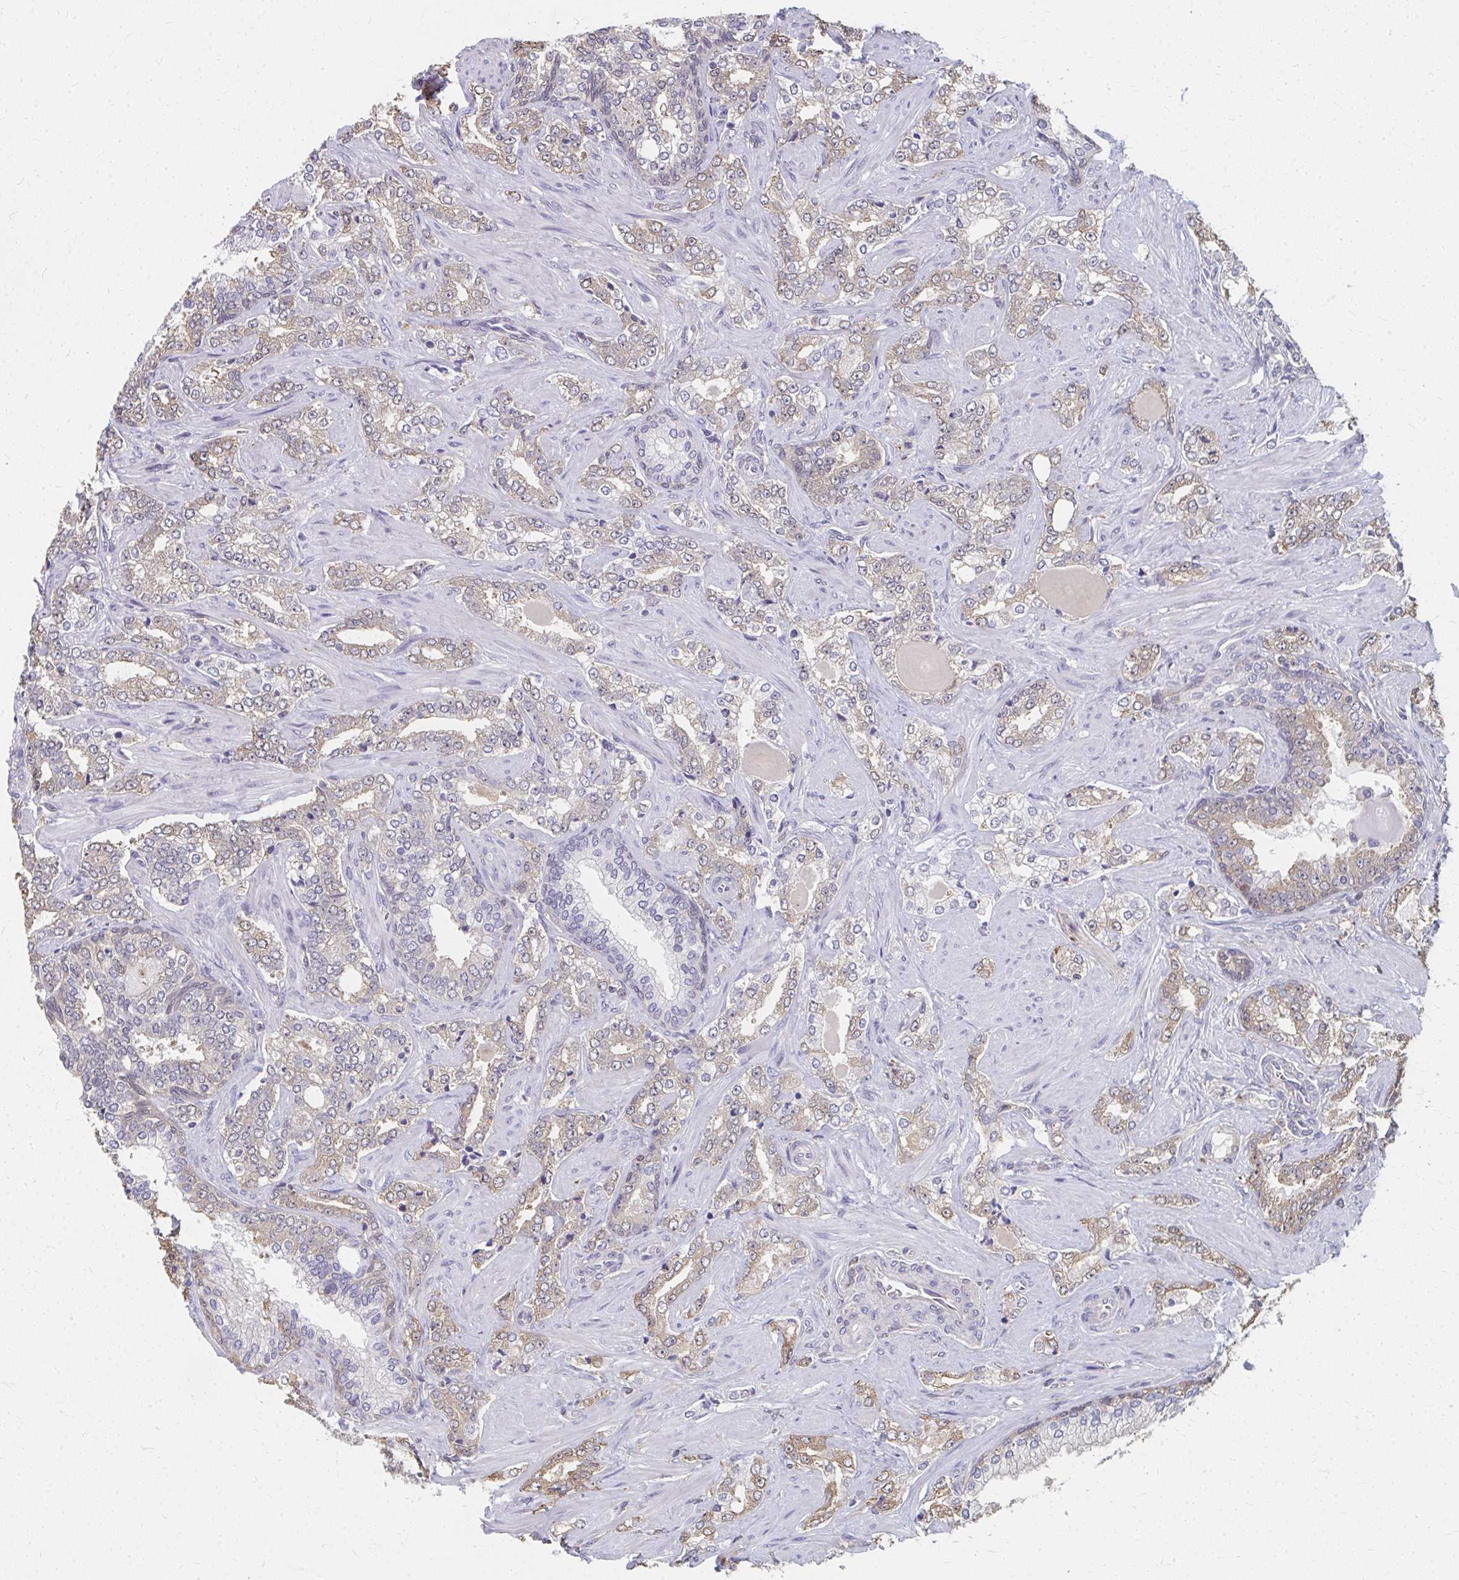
{"staining": {"intensity": "weak", "quantity": "<25%", "location": "cytoplasmic/membranous"}, "tissue": "prostate cancer", "cell_type": "Tumor cells", "image_type": "cancer", "snomed": [{"axis": "morphology", "description": "Adenocarcinoma, High grade"}, {"axis": "topography", "description": "Prostate"}], "caption": "A high-resolution histopathology image shows immunohistochemistry (IHC) staining of prostate cancer, which reveals no significant positivity in tumor cells. (DAB (3,3'-diaminobenzidine) IHC with hematoxylin counter stain).", "gene": "RABGAP1L", "patient": {"sex": "male", "age": 60}}